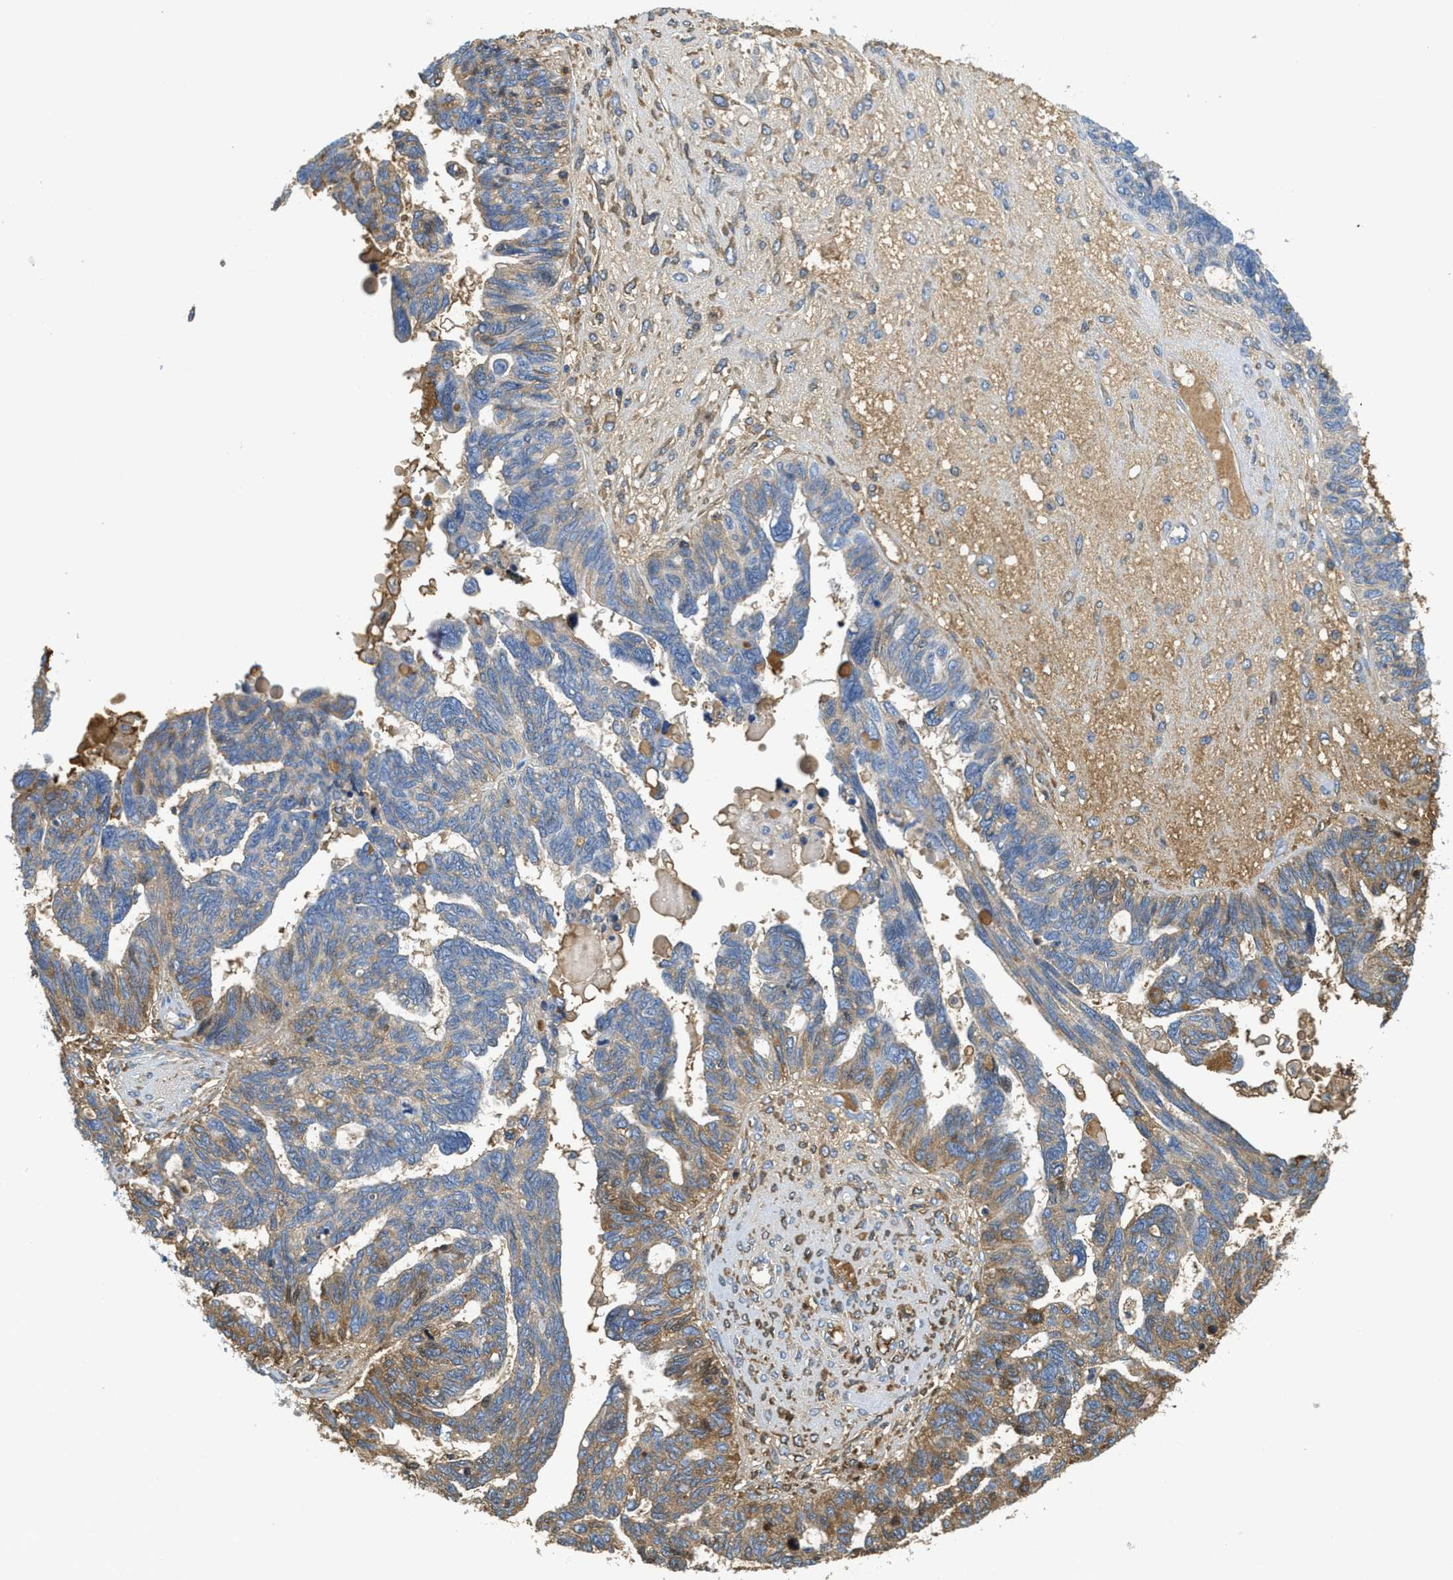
{"staining": {"intensity": "moderate", "quantity": "25%-75%", "location": "cytoplasmic/membranous"}, "tissue": "ovarian cancer", "cell_type": "Tumor cells", "image_type": "cancer", "snomed": [{"axis": "morphology", "description": "Cystadenocarcinoma, serous, NOS"}, {"axis": "topography", "description": "Ovary"}], "caption": "Immunohistochemical staining of human ovarian cancer (serous cystadenocarcinoma) exhibits medium levels of moderate cytoplasmic/membranous protein staining in about 25%-75% of tumor cells.", "gene": "SERPINA1", "patient": {"sex": "female", "age": 79}}